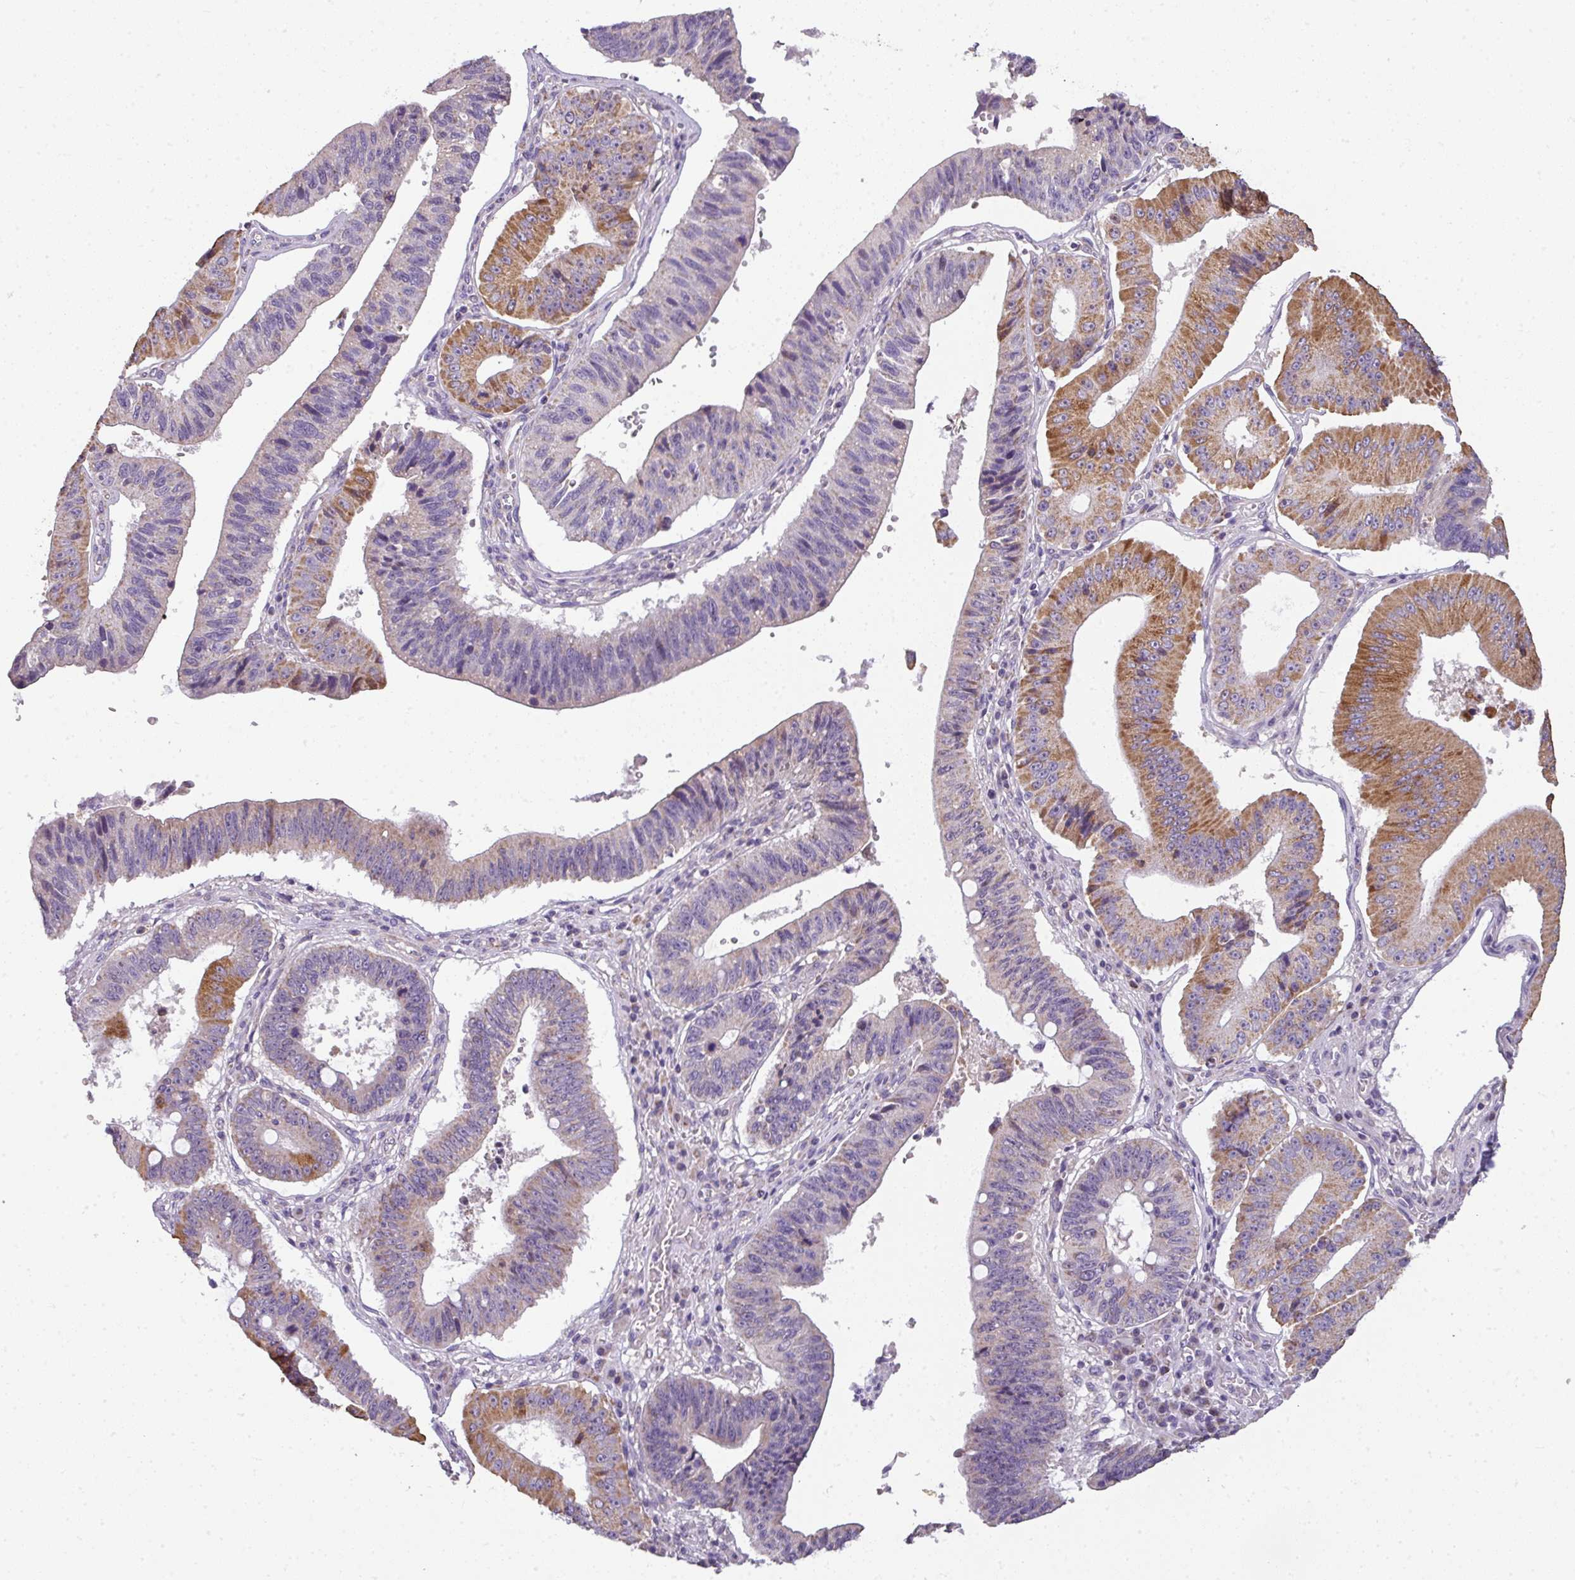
{"staining": {"intensity": "moderate", "quantity": "25%-75%", "location": "cytoplasmic/membranous"}, "tissue": "stomach cancer", "cell_type": "Tumor cells", "image_type": "cancer", "snomed": [{"axis": "morphology", "description": "Adenocarcinoma, NOS"}, {"axis": "topography", "description": "Stomach"}], "caption": "Immunohistochemistry (DAB) staining of human stomach cancer displays moderate cytoplasmic/membranous protein staining in approximately 25%-75% of tumor cells. Immunohistochemistry (ihc) stains the protein in brown and the nuclei are stained blue.", "gene": "PALS2", "patient": {"sex": "male", "age": 59}}